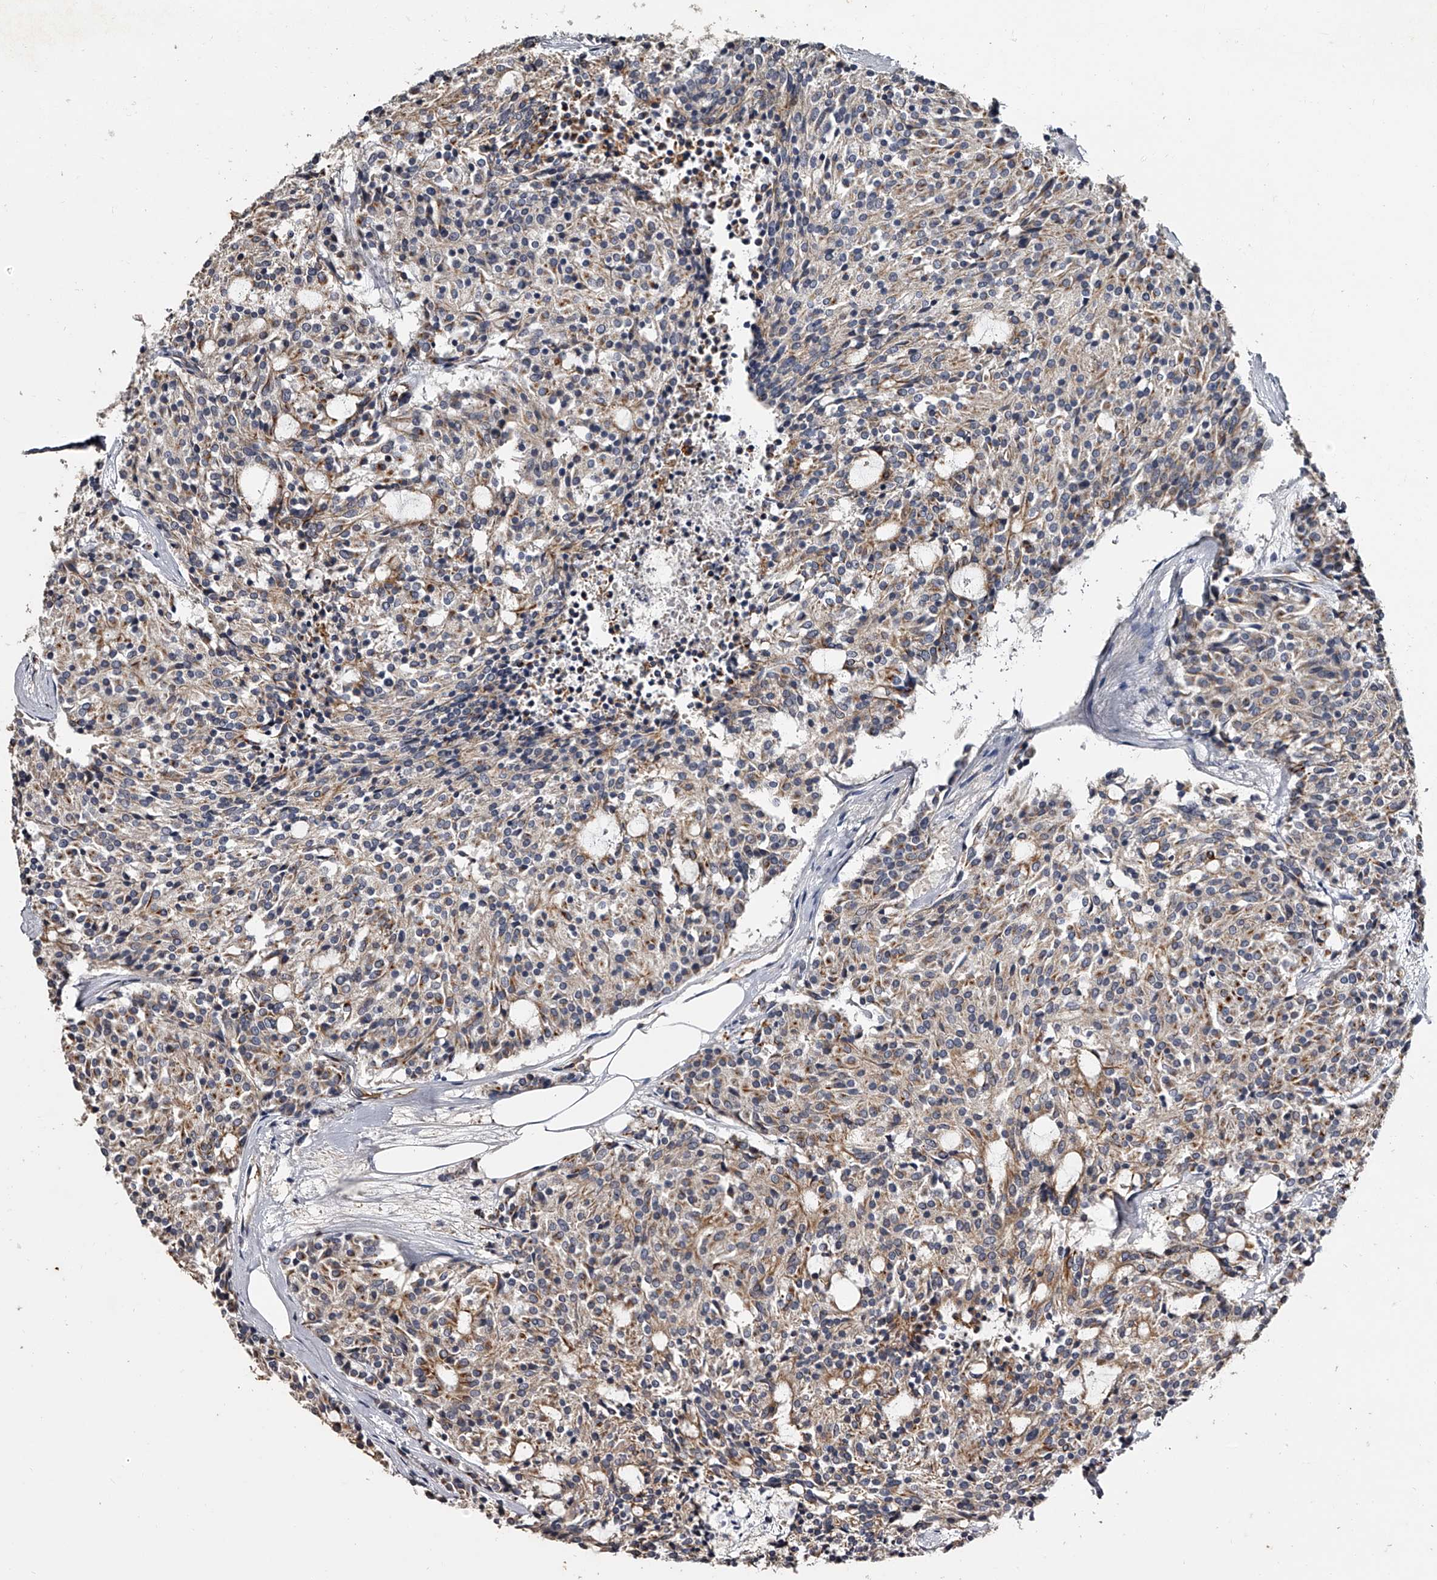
{"staining": {"intensity": "weak", "quantity": "25%-75%", "location": "cytoplasmic/membranous"}, "tissue": "carcinoid", "cell_type": "Tumor cells", "image_type": "cancer", "snomed": [{"axis": "morphology", "description": "Carcinoid, malignant, NOS"}, {"axis": "topography", "description": "Pancreas"}], "caption": "Immunohistochemistry (DAB (3,3'-diaminobenzidine)) staining of carcinoid (malignant) displays weak cytoplasmic/membranous protein staining in approximately 25%-75% of tumor cells.", "gene": "MDN1", "patient": {"sex": "female", "age": 54}}